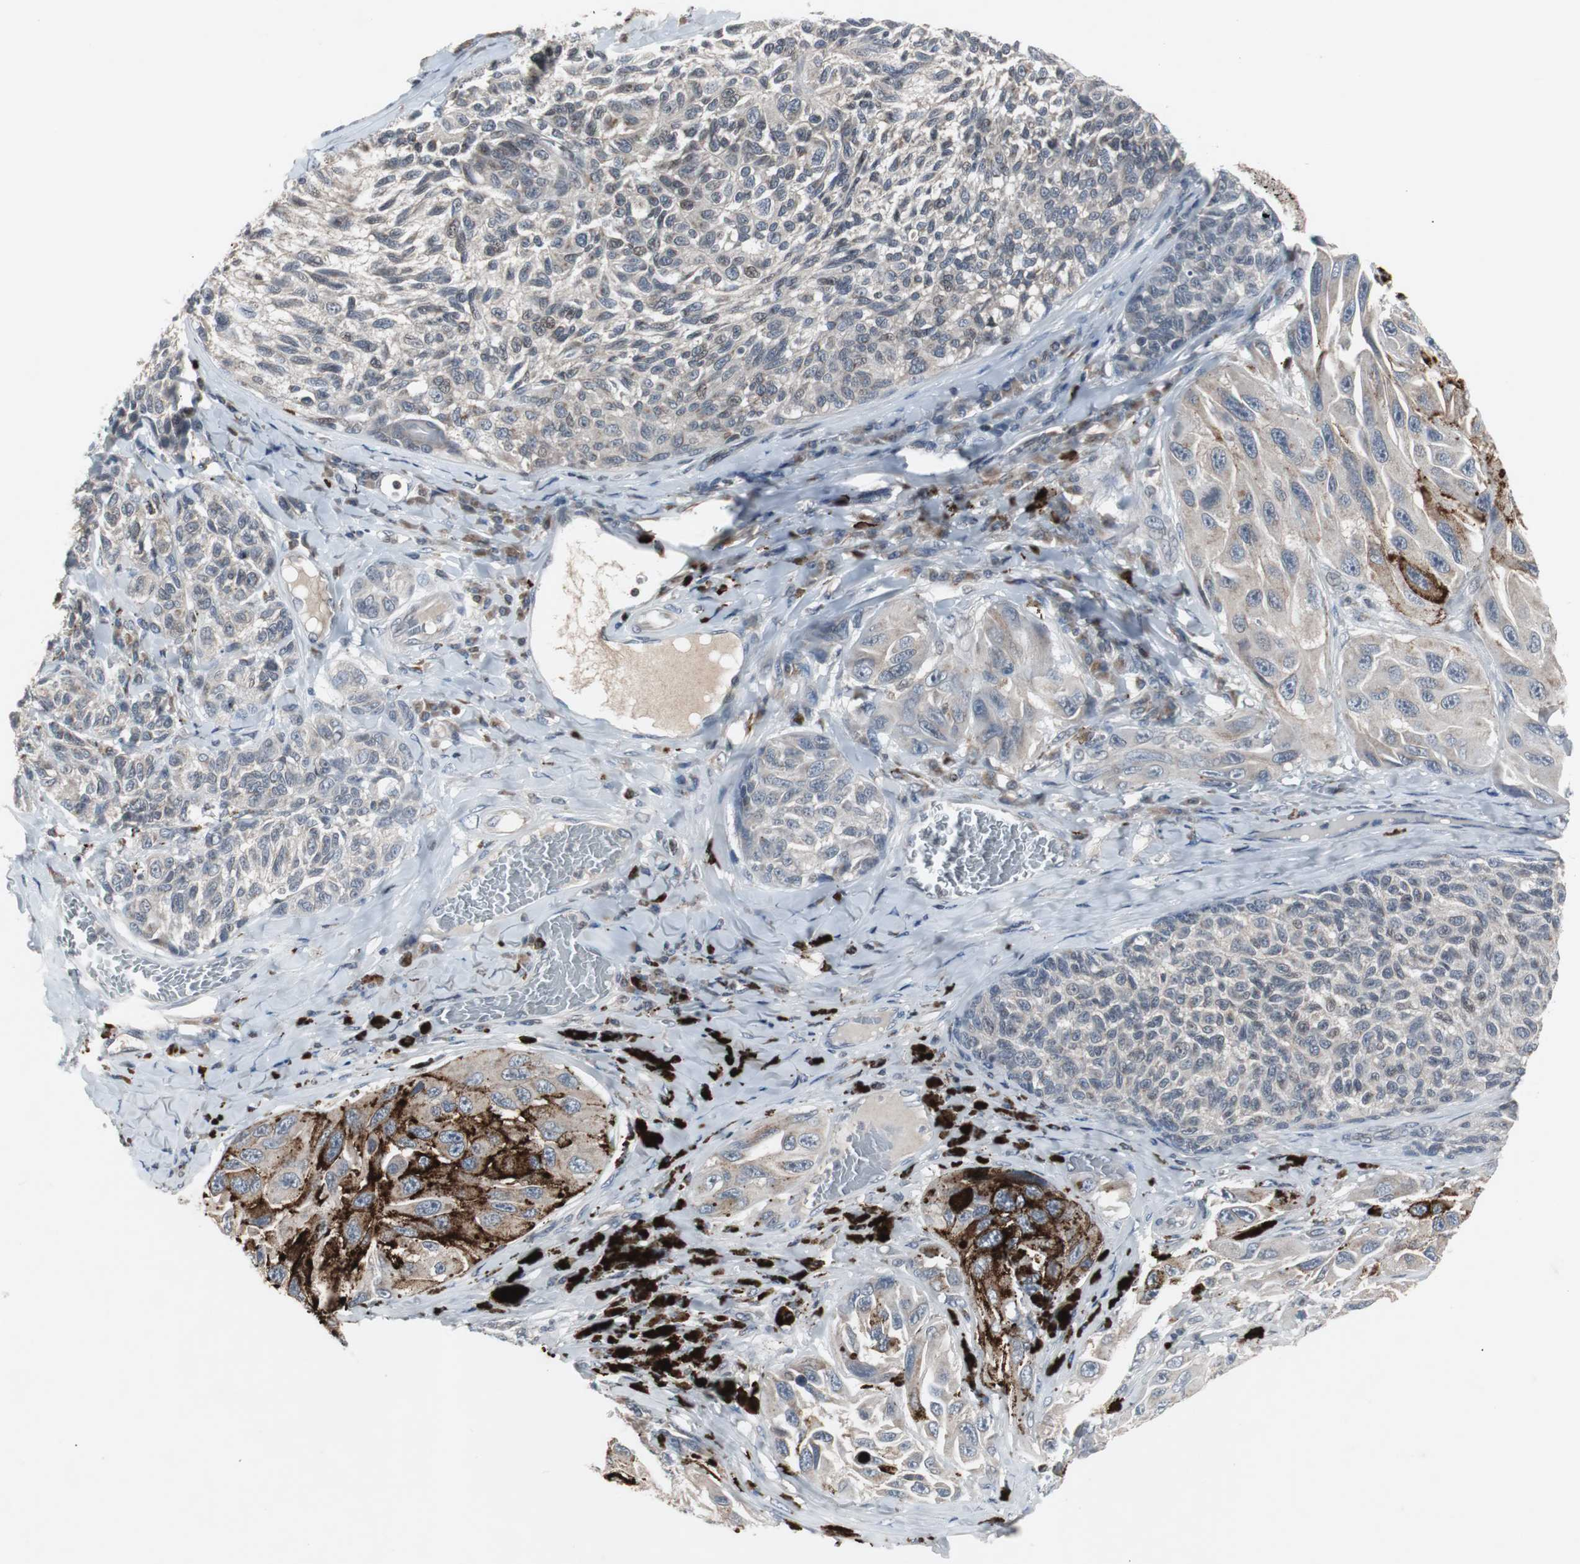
{"staining": {"intensity": "strong", "quantity": "<25%", "location": "cytoplasmic/membranous"}, "tissue": "melanoma", "cell_type": "Tumor cells", "image_type": "cancer", "snomed": [{"axis": "morphology", "description": "Malignant melanoma, NOS"}, {"axis": "topography", "description": "Skin"}], "caption": "DAB immunohistochemical staining of malignant melanoma demonstrates strong cytoplasmic/membranous protein staining in approximately <25% of tumor cells.", "gene": "ZNF396", "patient": {"sex": "female", "age": 73}}